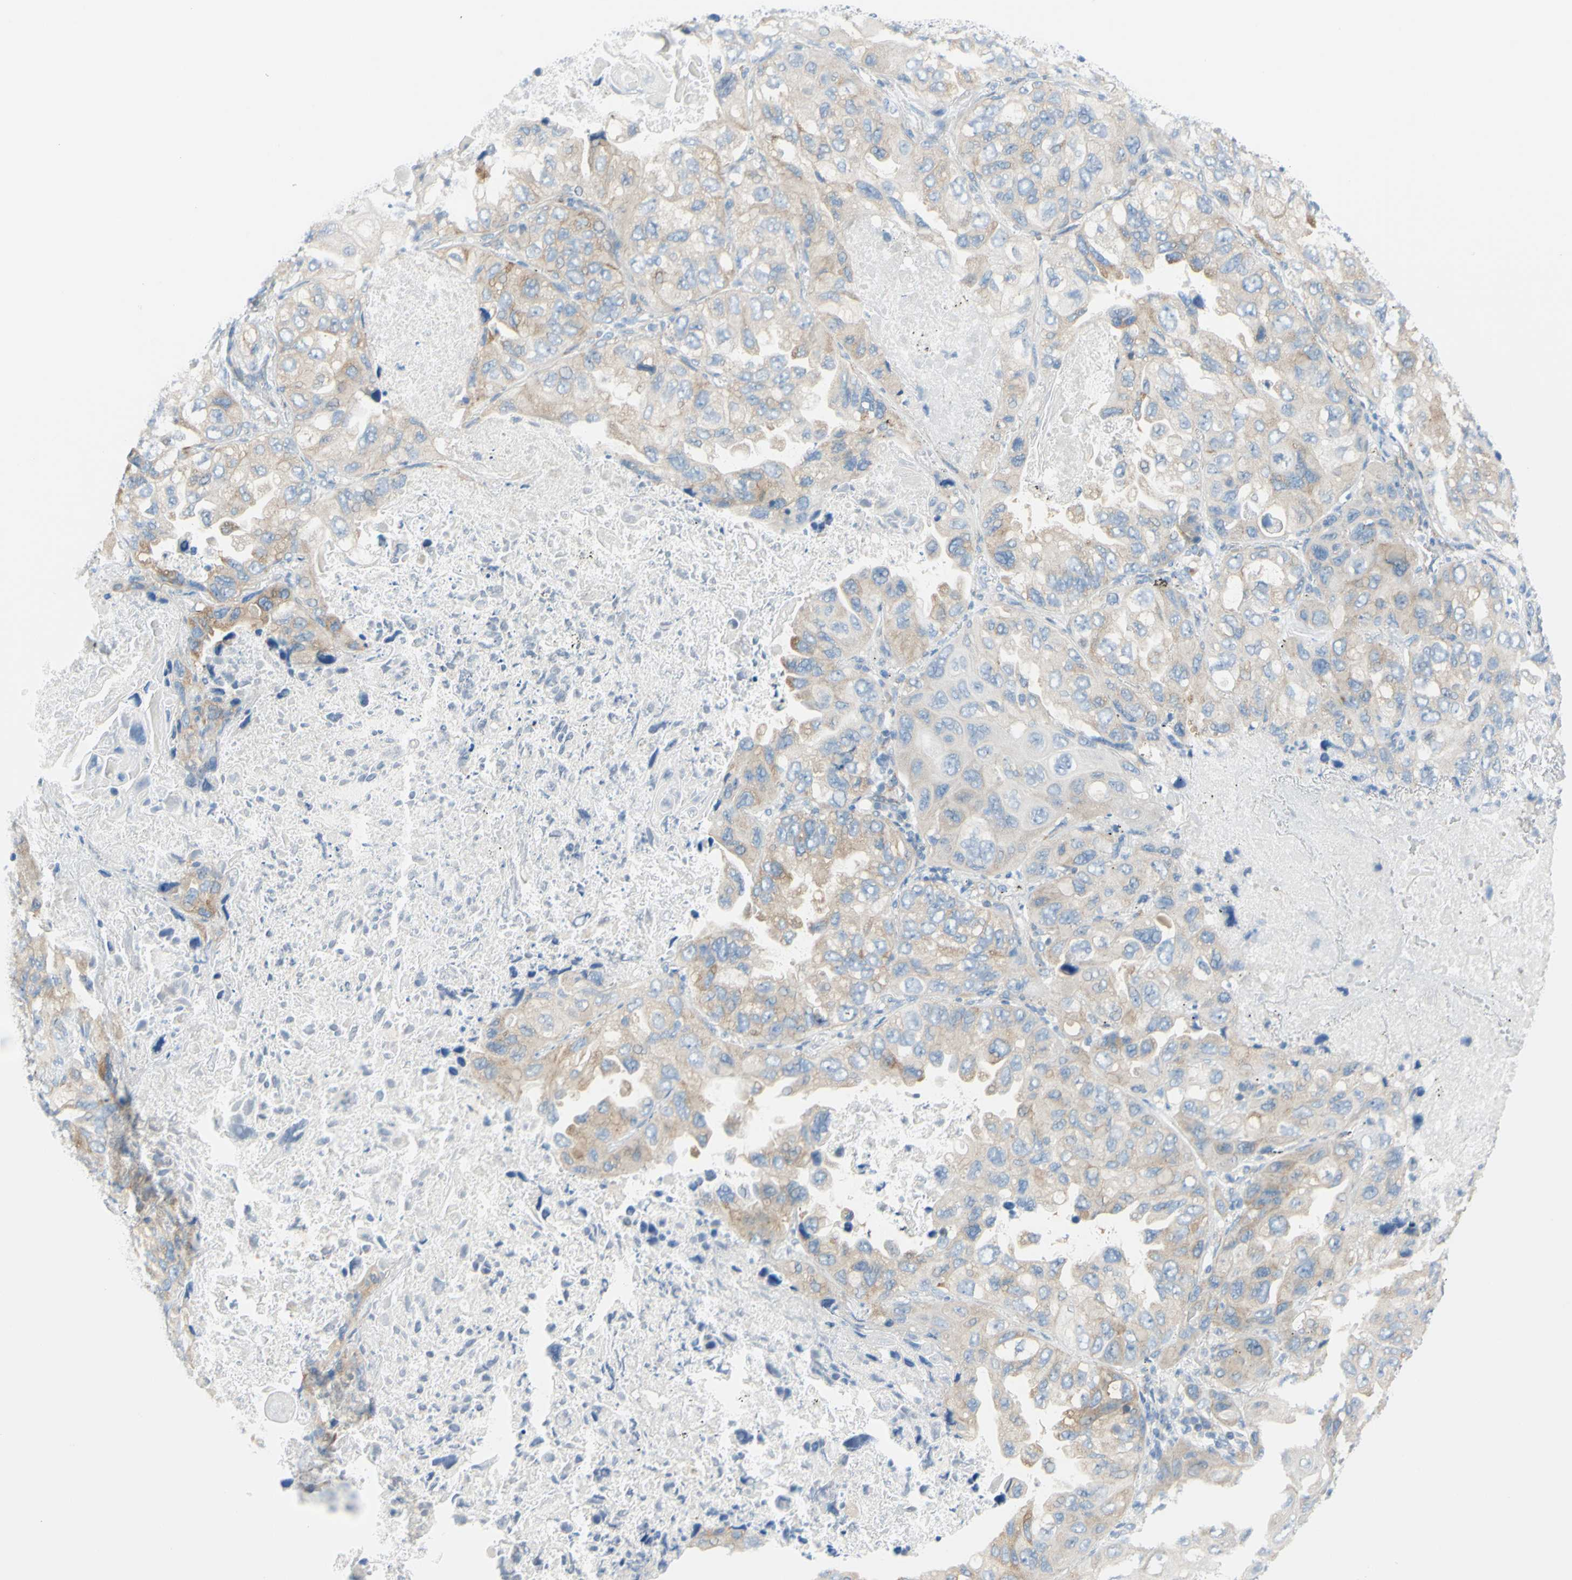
{"staining": {"intensity": "weak", "quantity": ">75%", "location": "cytoplasmic/membranous"}, "tissue": "lung cancer", "cell_type": "Tumor cells", "image_type": "cancer", "snomed": [{"axis": "morphology", "description": "Squamous cell carcinoma, NOS"}, {"axis": "topography", "description": "Lung"}], "caption": "Weak cytoplasmic/membranous staining is seen in about >75% of tumor cells in lung squamous cell carcinoma. (DAB (3,3'-diaminobenzidine) = brown stain, brightfield microscopy at high magnification).", "gene": "FRMD4B", "patient": {"sex": "female", "age": 73}}